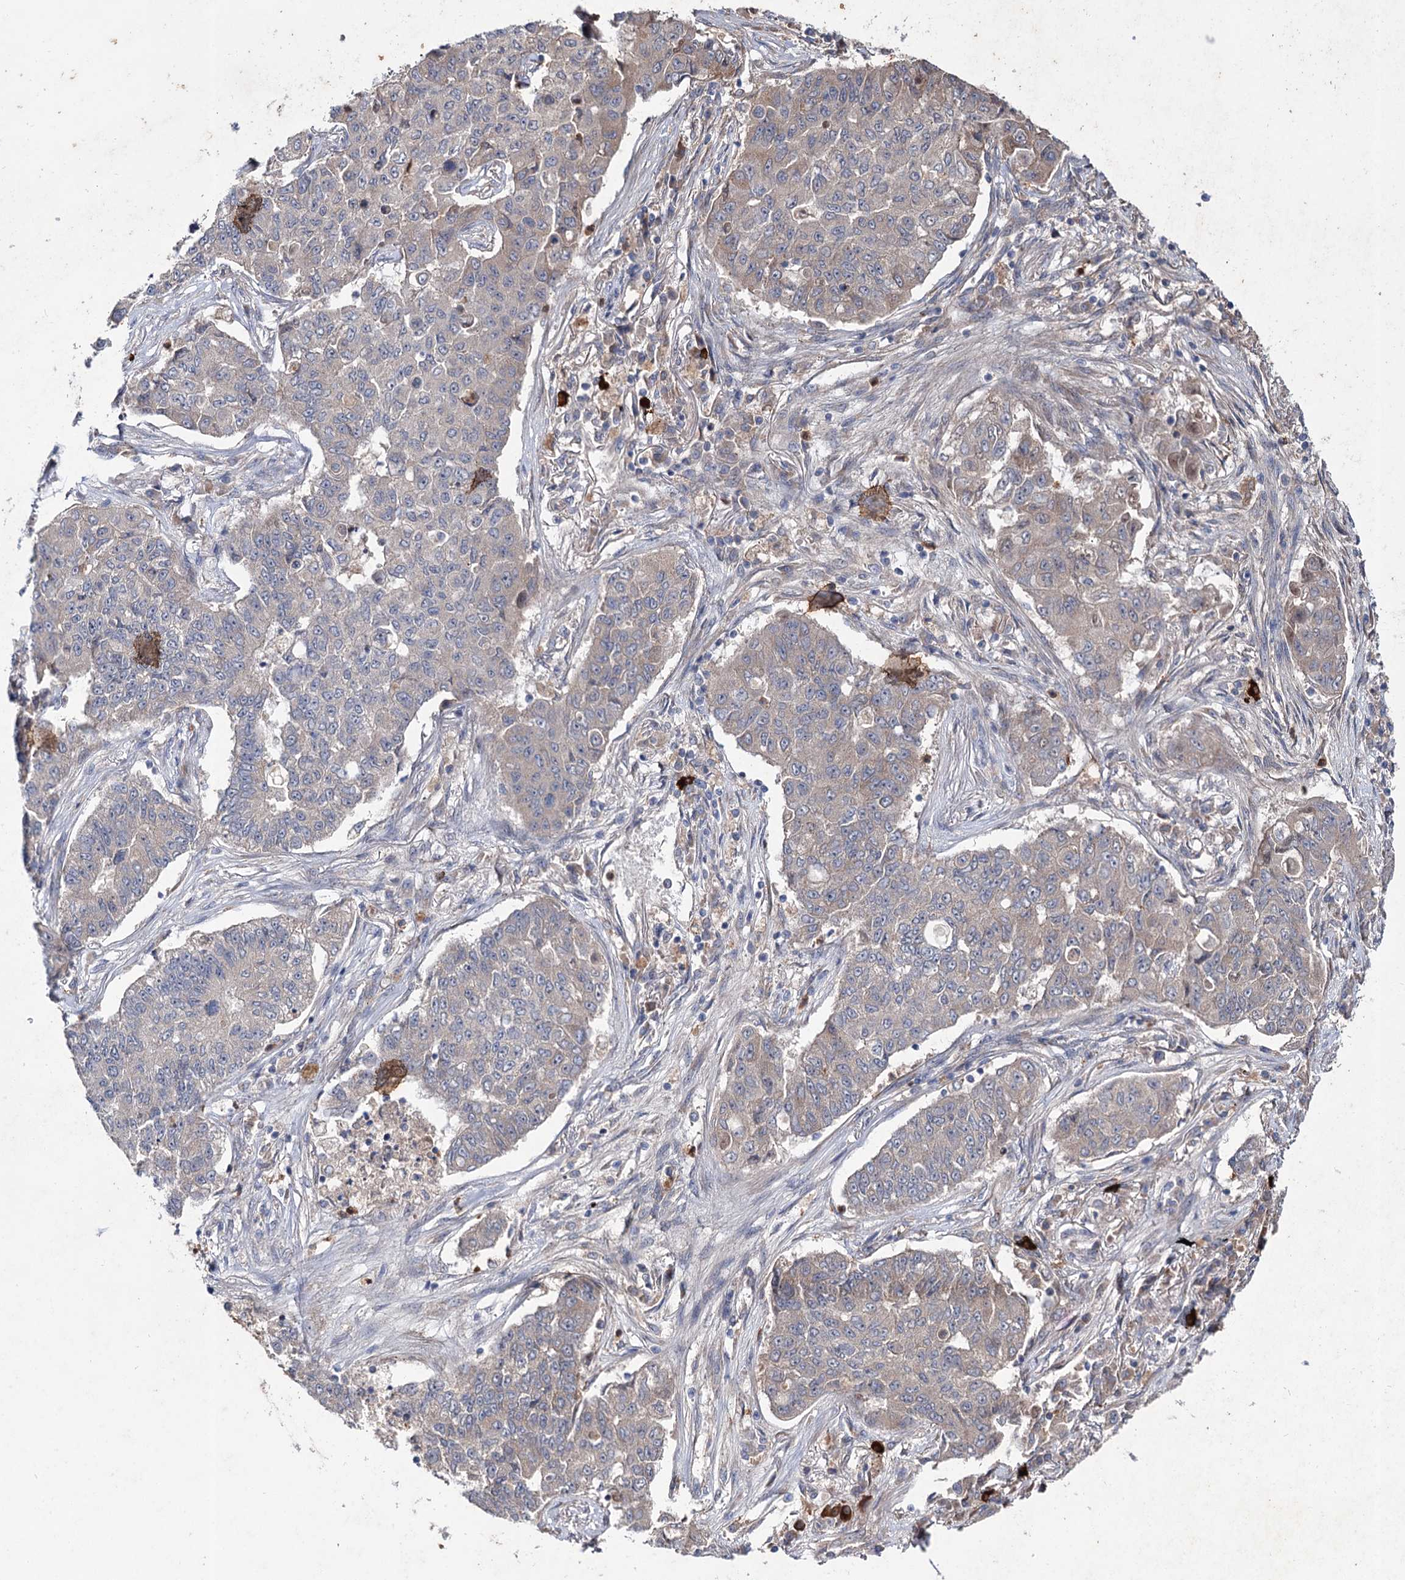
{"staining": {"intensity": "negative", "quantity": "none", "location": "none"}, "tissue": "lung cancer", "cell_type": "Tumor cells", "image_type": "cancer", "snomed": [{"axis": "morphology", "description": "Squamous cell carcinoma, NOS"}, {"axis": "topography", "description": "Lung"}], "caption": "Tumor cells are negative for protein expression in human lung cancer (squamous cell carcinoma).", "gene": "PTPN3", "patient": {"sex": "male", "age": 74}}